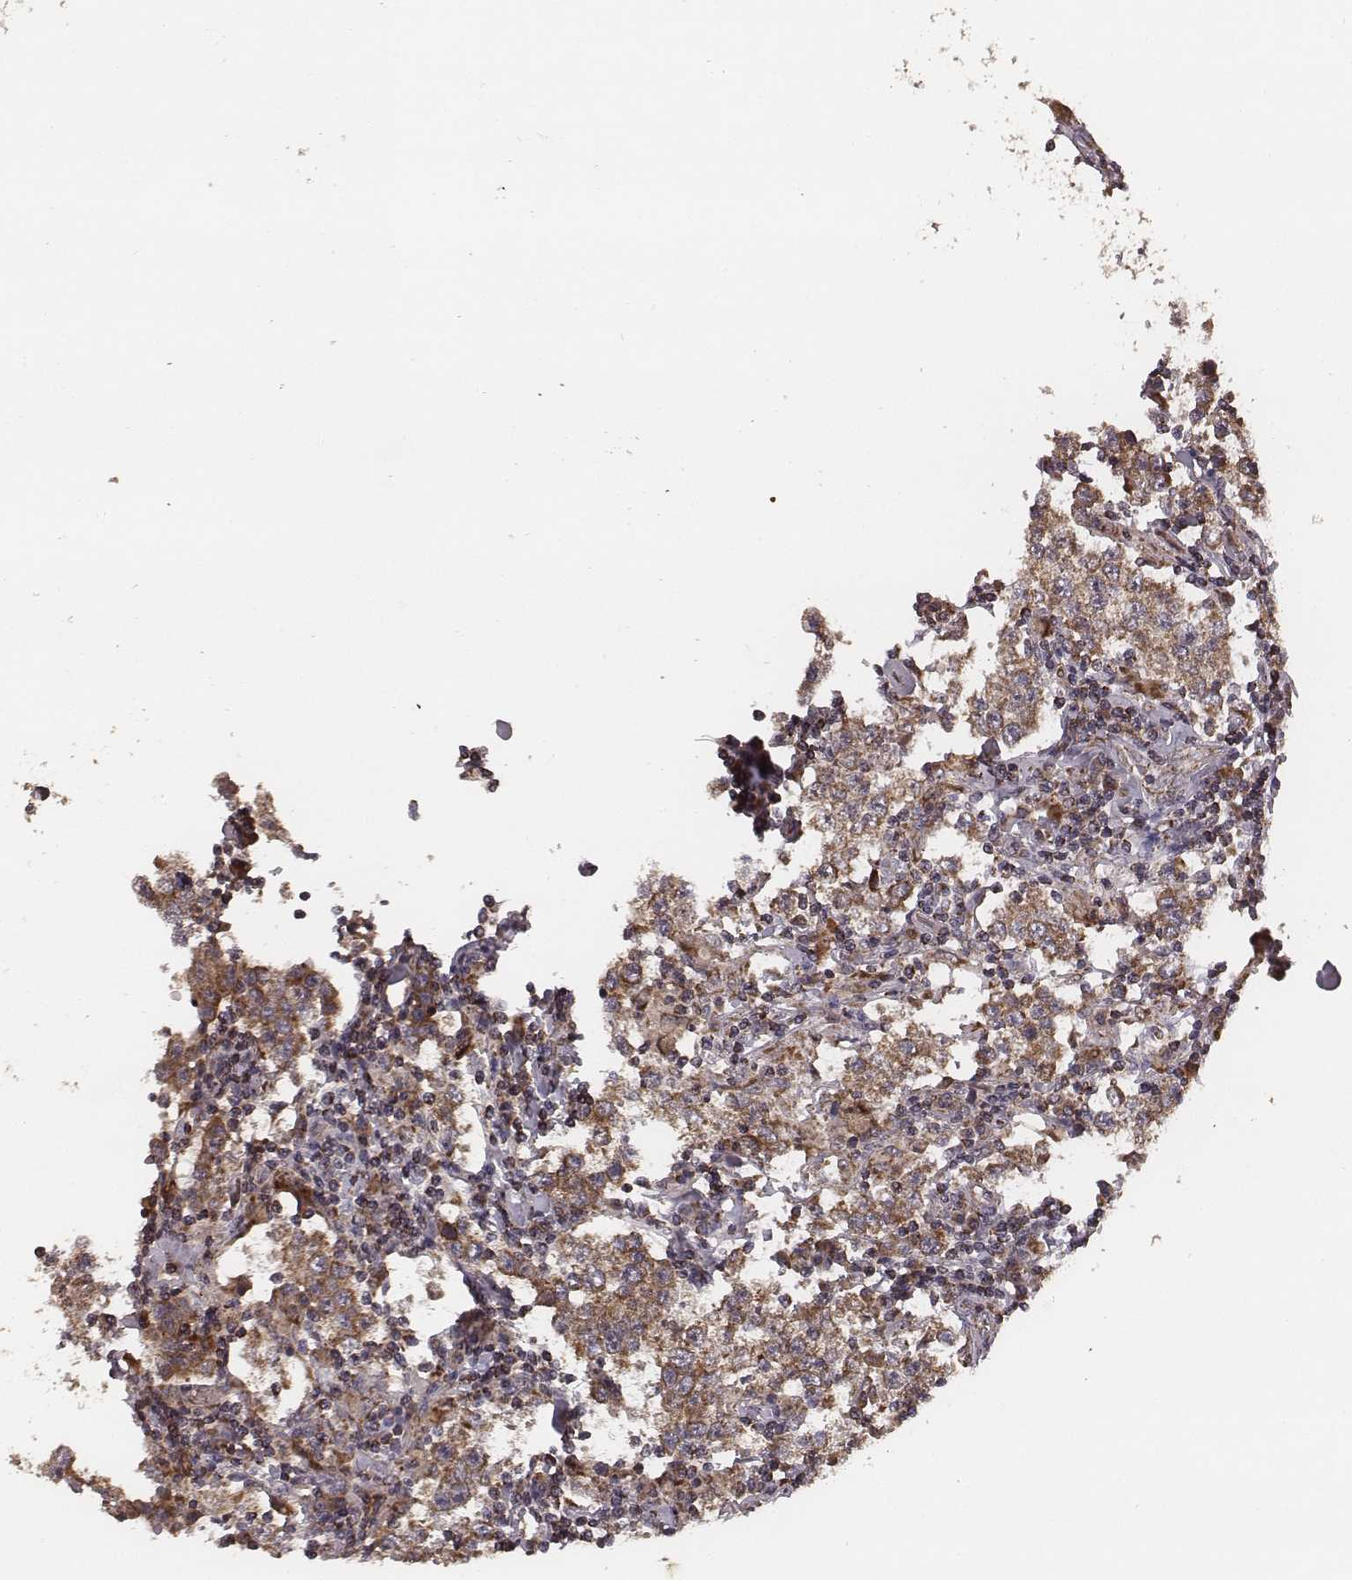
{"staining": {"intensity": "moderate", "quantity": ">75%", "location": "cytoplasmic/membranous"}, "tissue": "testis cancer", "cell_type": "Tumor cells", "image_type": "cancer", "snomed": [{"axis": "morphology", "description": "Seminoma, NOS"}, {"axis": "morphology", "description": "Carcinoma, Embryonal, NOS"}, {"axis": "topography", "description": "Testis"}], "caption": "An IHC micrograph of neoplastic tissue is shown. Protein staining in brown shows moderate cytoplasmic/membranous positivity in testis cancer (embryonal carcinoma) within tumor cells. Nuclei are stained in blue.", "gene": "ZDHHC21", "patient": {"sex": "male", "age": 41}}